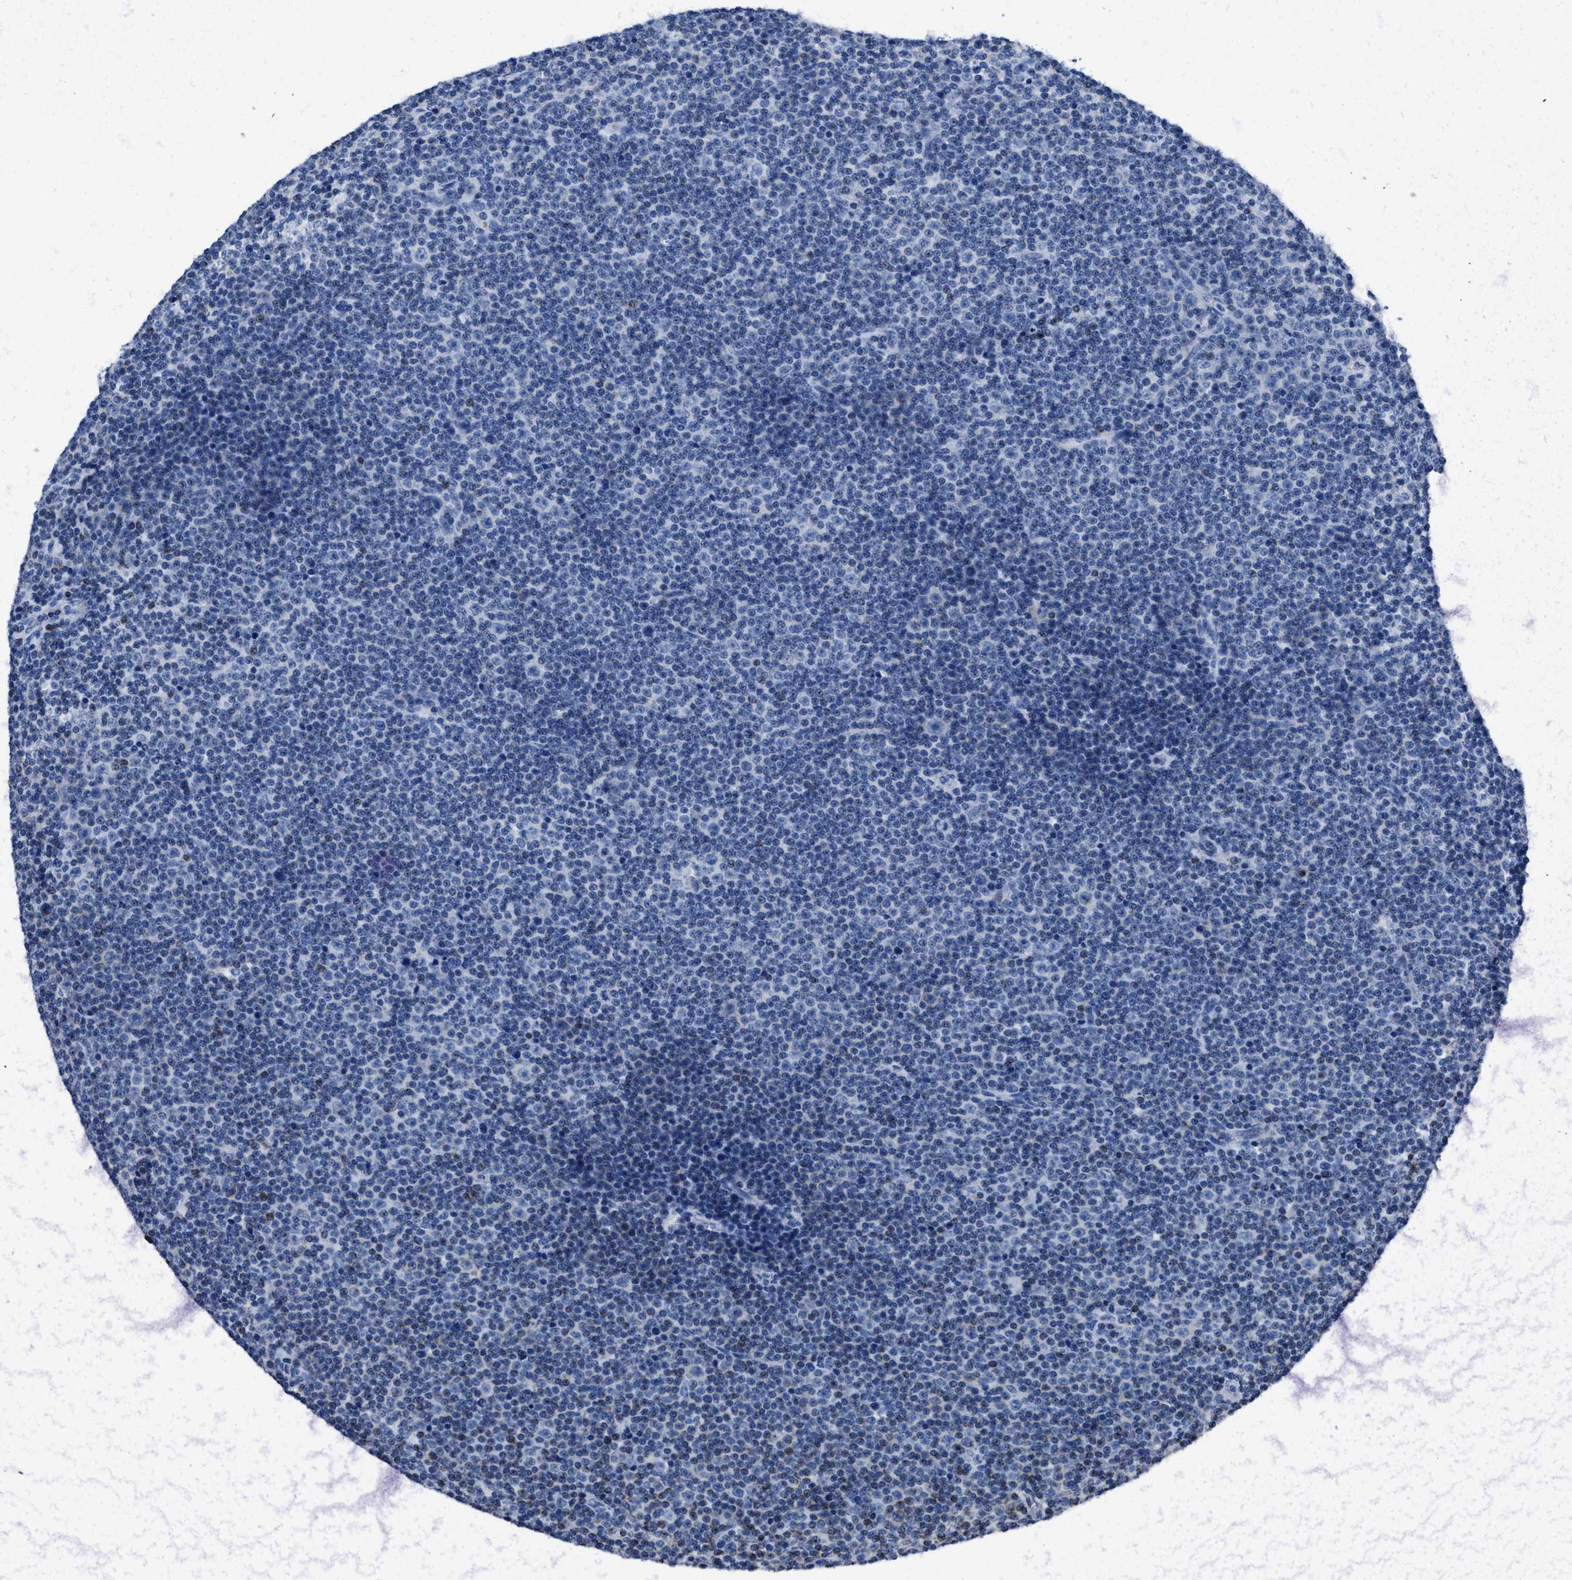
{"staining": {"intensity": "negative", "quantity": "none", "location": "none"}, "tissue": "lymphoma", "cell_type": "Tumor cells", "image_type": "cancer", "snomed": [{"axis": "morphology", "description": "Malignant lymphoma, non-Hodgkin's type, Low grade"}, {"axis": "topography", "description": "Lymph node"}], "caption": "Immunohistochemical staining of human low-grade malignant lymphoma, non-Hodgkin's type displays no significant staining in tumor cells.", "gene": "ITGA3", "patient": {"sex": "female", "age": 67}}